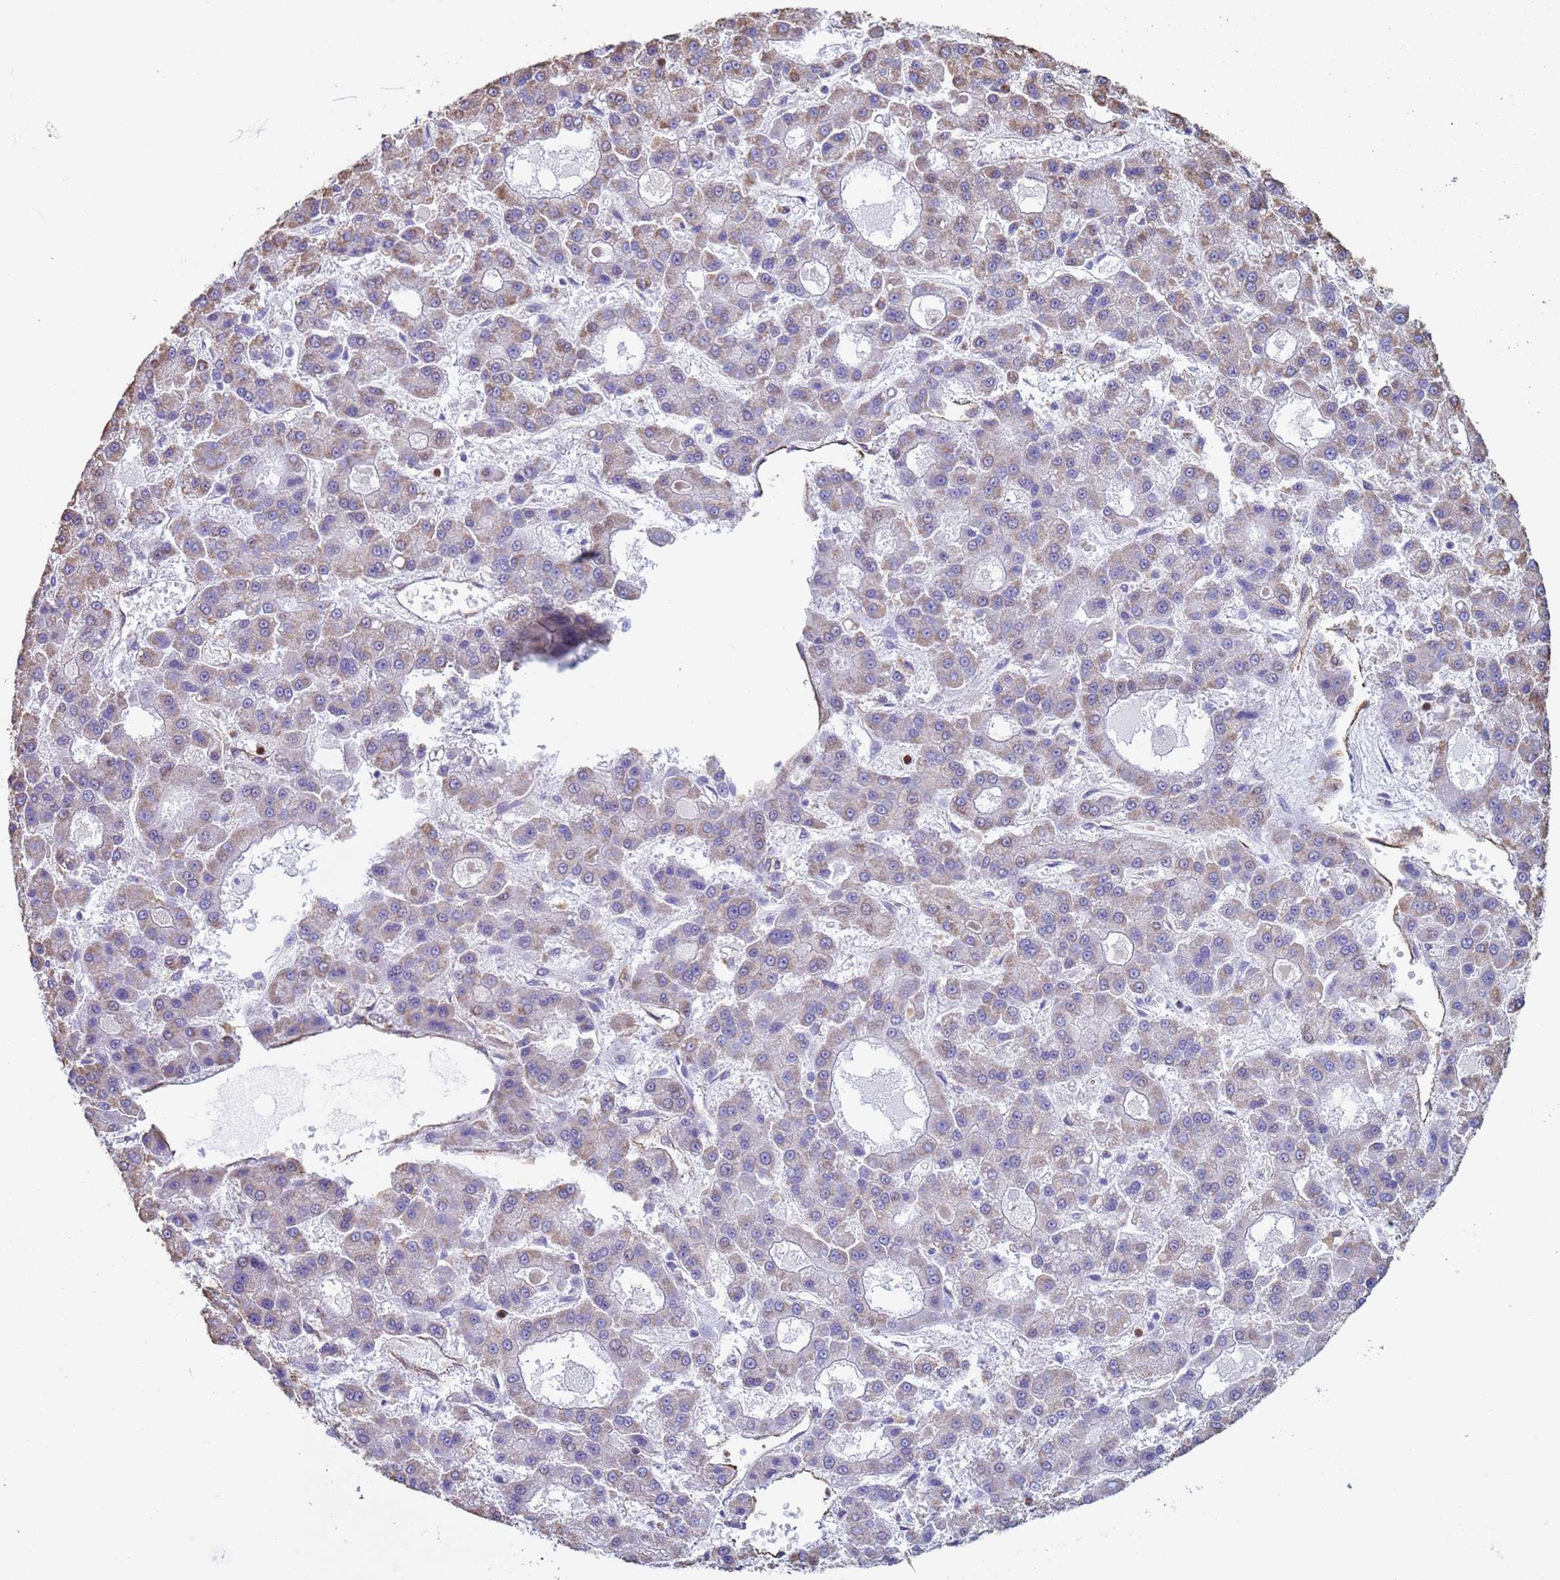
{"staining": {"intensity": "weak", "quantity": "25%-75%", "location": "cytoplasmic/membranous"}, "tissue": "liver cancer", "cell_type": "Tumor cells", "image_type": "cancer", "snomed": [{"axis": "morphology", "description": "Carcinoma, Hepatocellular, NOS"}, {"axis": "topography", "description": "Liver"}], "caption": "Approximately 25%-75% of tumor cells in human liver hepatocellular carcinoma demonstrate weak cytoplasmic/membranous protein expression as visualized by brown immunohistochemical staining.", "gene": "GASK1A", "patient": {"sex": "male", "age": 70}}